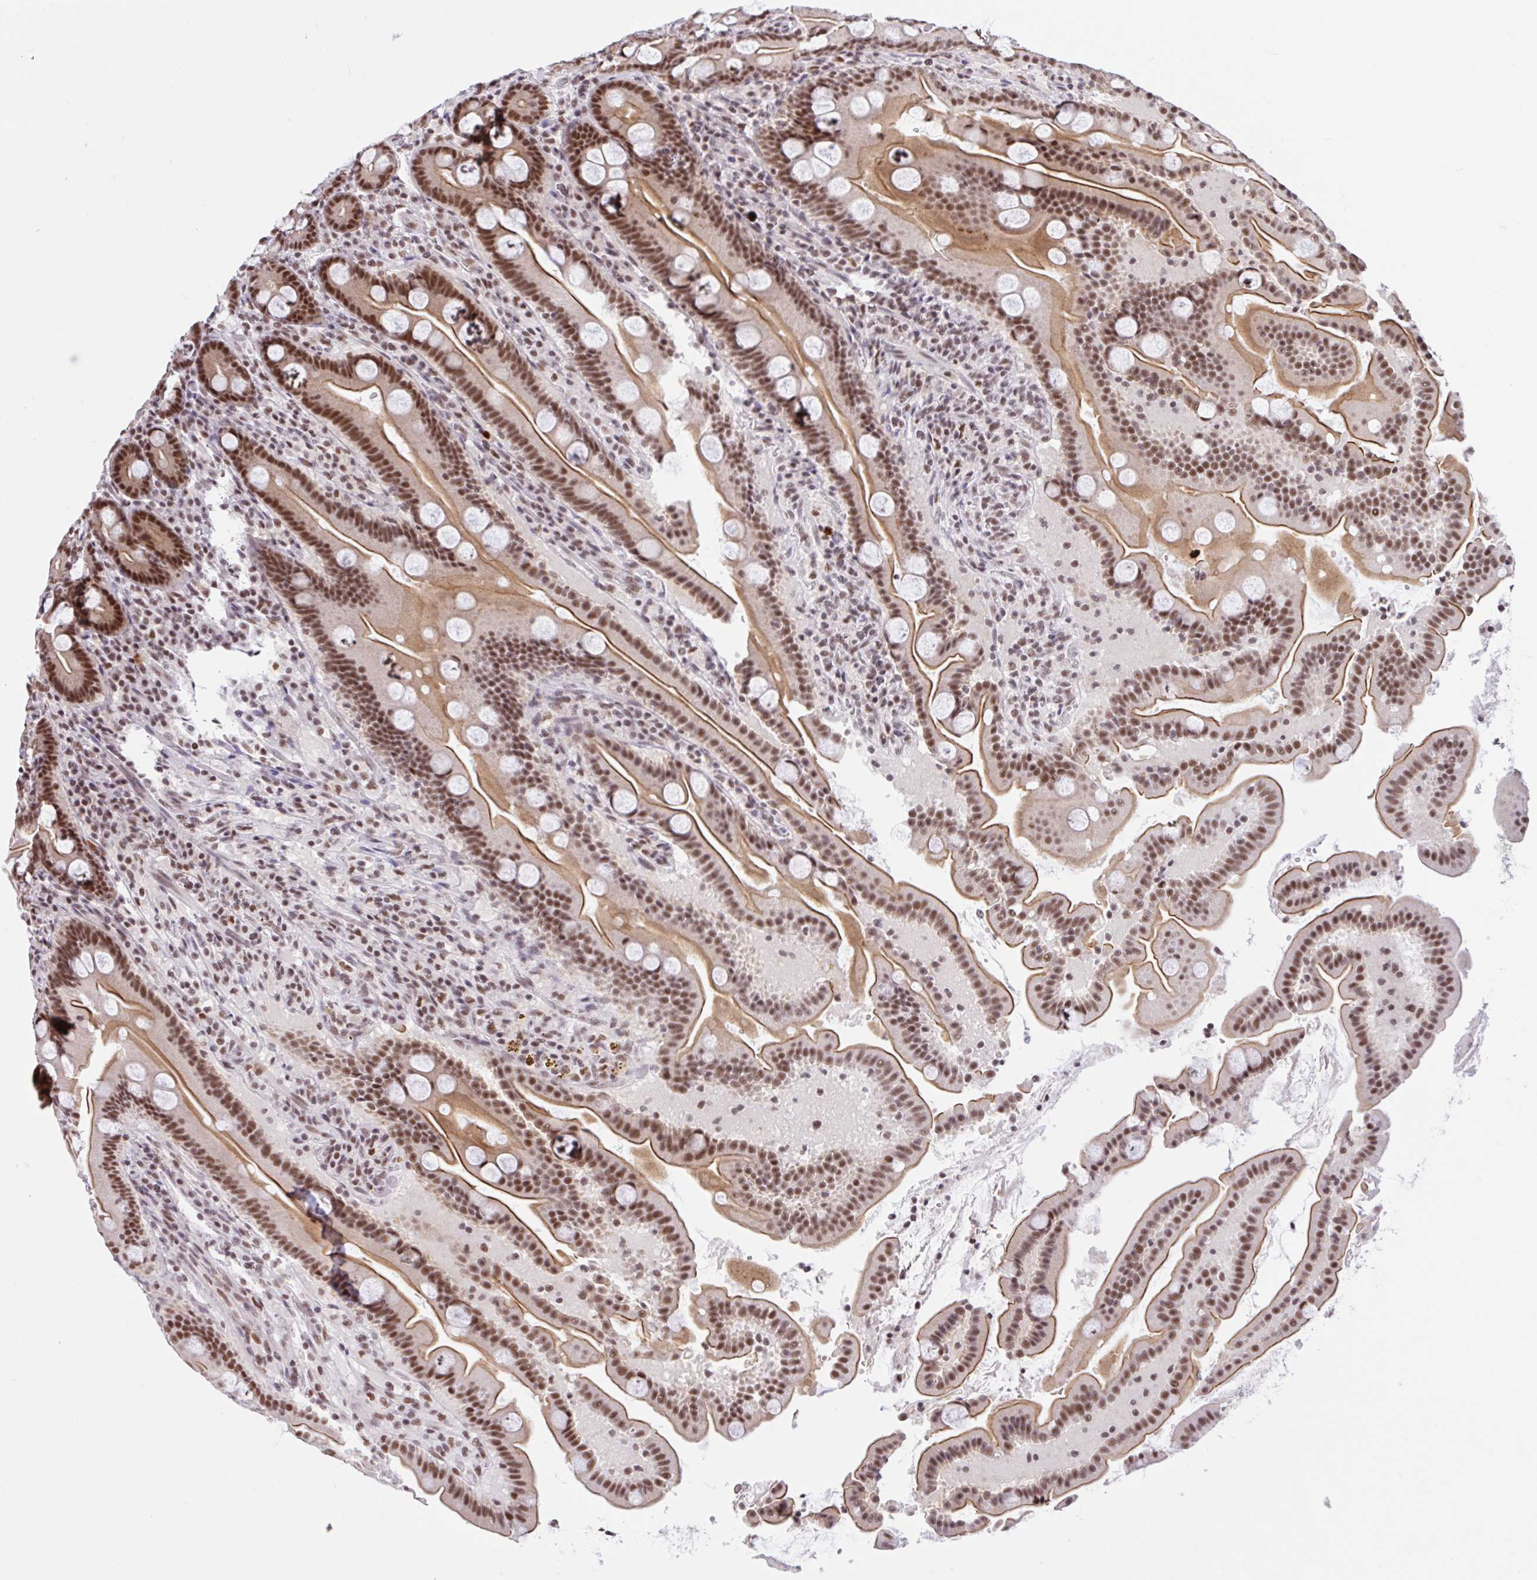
{"staining": {"intensity": "moderate", "quantity": ">75%", "location": "cytoplasmic/membranous,nuclear"}, "tissue": "duodenum", "cell_type": "Glandular cells", "image_type": "normal", "snomed": [{"axis": "morphology", "description": "Normal tissue, NOS"}, {"axis": "topography", "description": "Duodenum"}], "caption": "Protein positivity by immunohistochemistry (IHC) exhibits moderate cytoplasmic/membranous,nuclear expression in approximately >75% of glandular cells in unremarkable duodenum.", "gene": "CCDC12", "patient": {"sex": "male", "age": 55}}